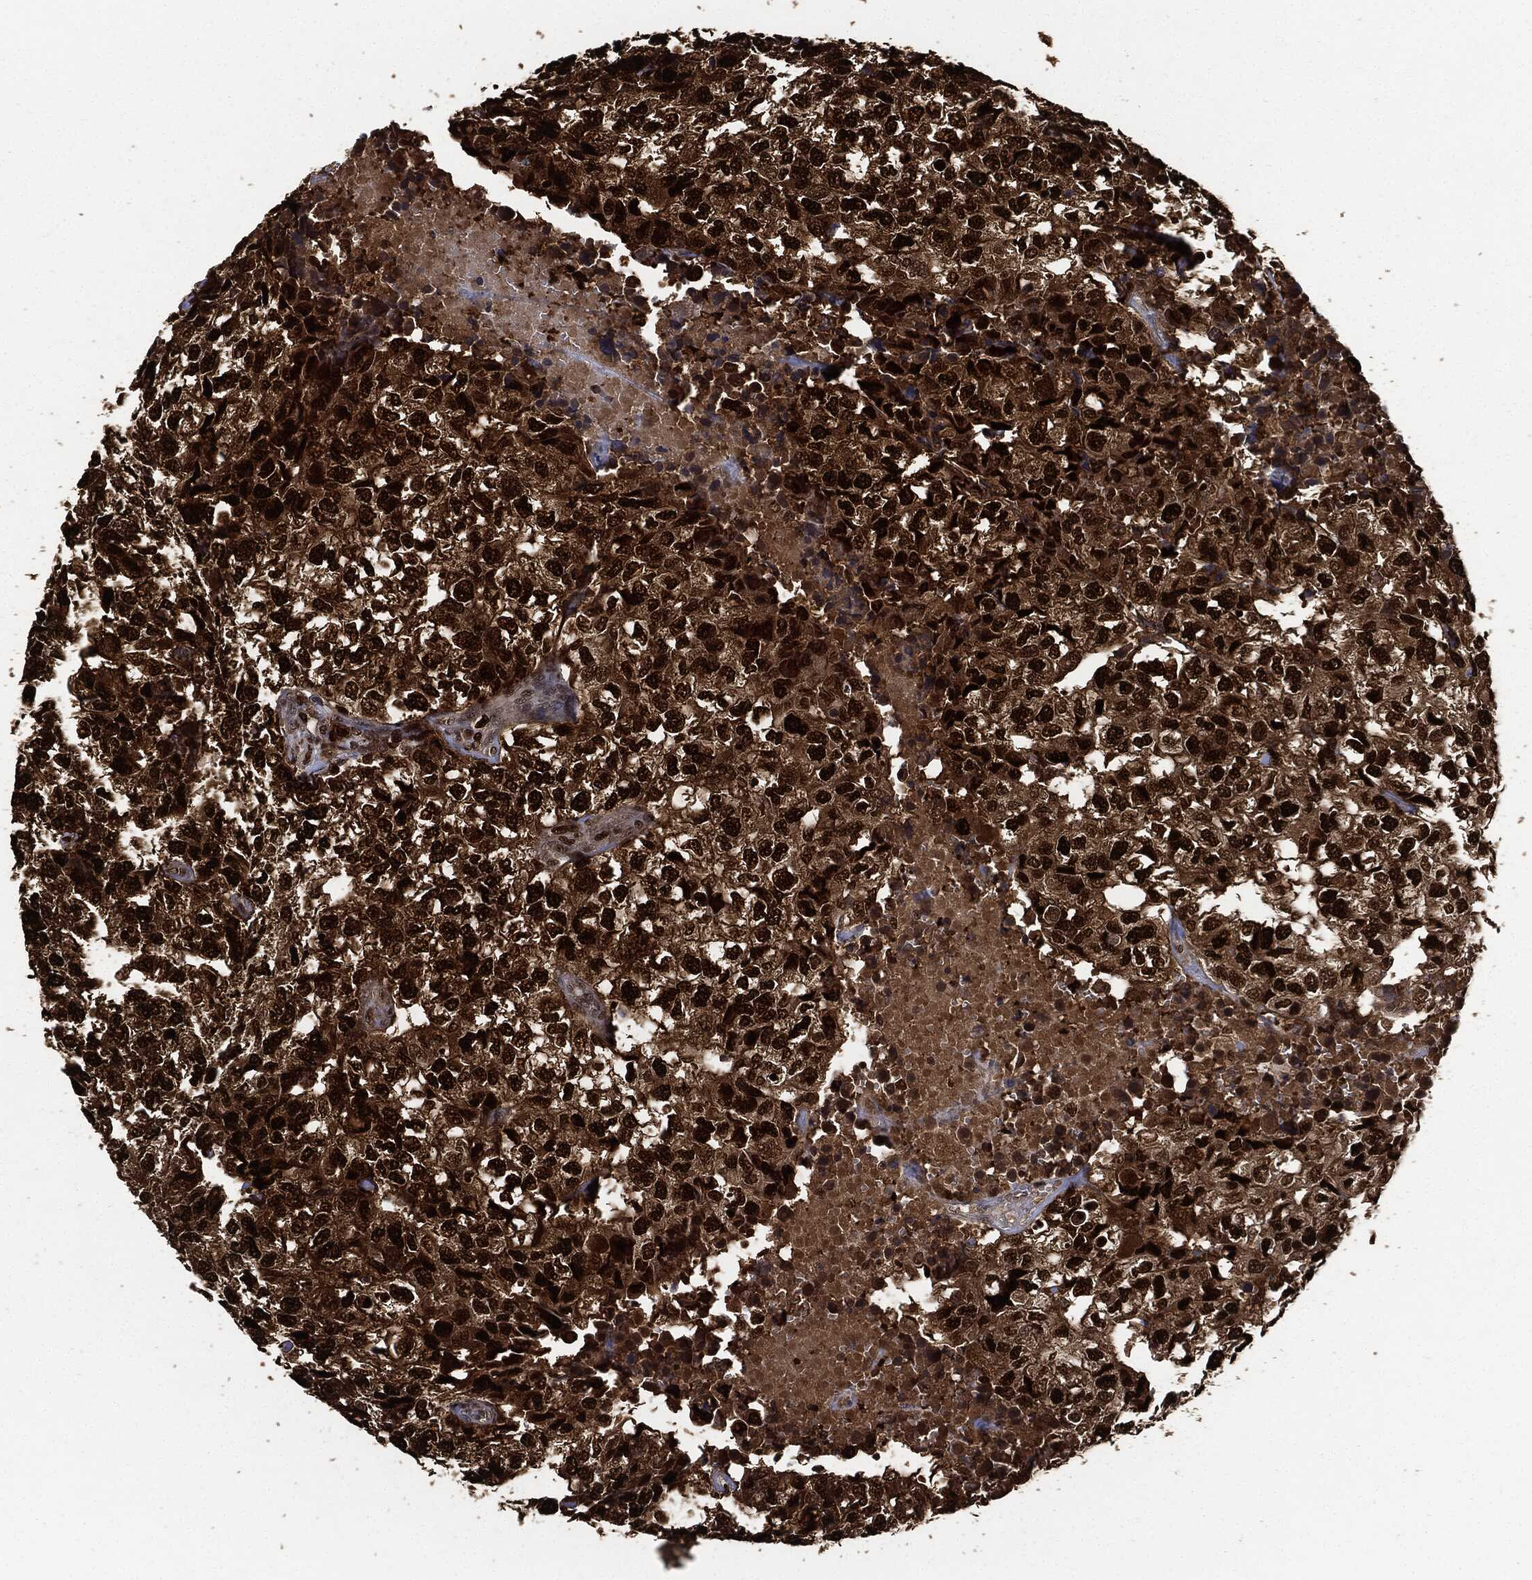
{"staining": {"intensity": "strong", "quantity": ">75%", "location": "cytoplasmic/membranous,nuclear"}, "tissue": "breast cancer", "cell_type": "Tumor cells", "image_type": "cancer", "snomed": [{"axis": "morphology", "description": "Duct carcinoma"}, {"axis": "topography", "description": "Breast"}], "caption": "Breast cancer stained with immunohistochemistry (IHC) demonstrates strong cytoplasmic/membranous and nuclear staining in approximately >75% of tumor cells.", "gene": "PCNA", "patient": {"sex": "female", "age": 30}}